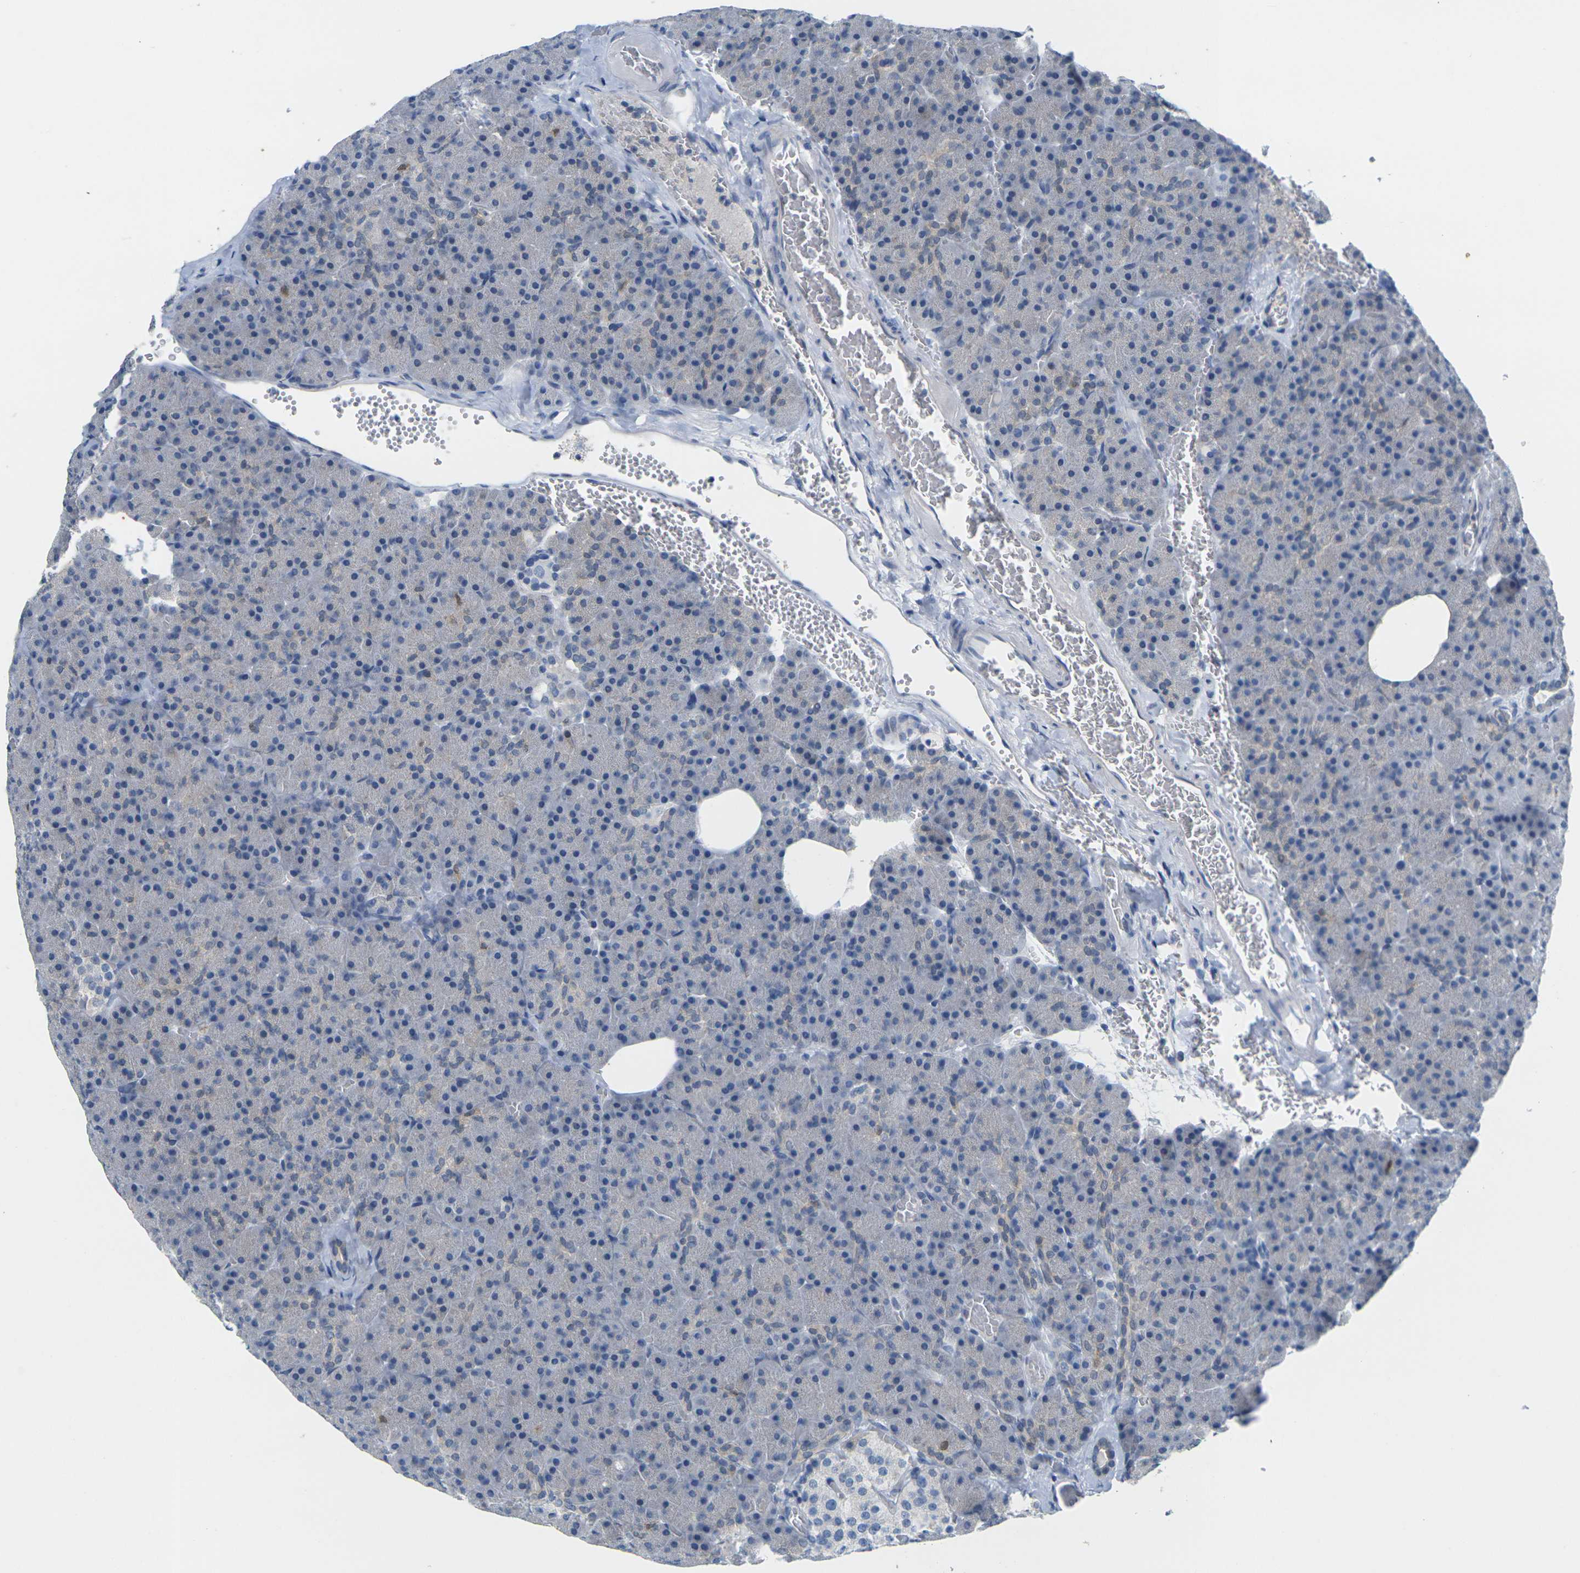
{"staining": {"intensity": "negative", "quantity": "none", "location": "none"}, "tissue": "pancreas", "cell_type": "Exocrine glandular cells", "image_type": "normal", "snomed": [{"axis": "morphology", "description": "Normal tissue, NOS"}, {"axis": "topography", "description": "Pancreas"}], "caption": "Image shows no protein staining in exocrine glandular cells of unremarkable pancreas. (DAB (3,3'-diaminobenzidine) immunohistochemistry visualized using brightfield microscopy, high magnification).", "gene": "CDK2", "patient": {"sex": "female", "age": 35}}